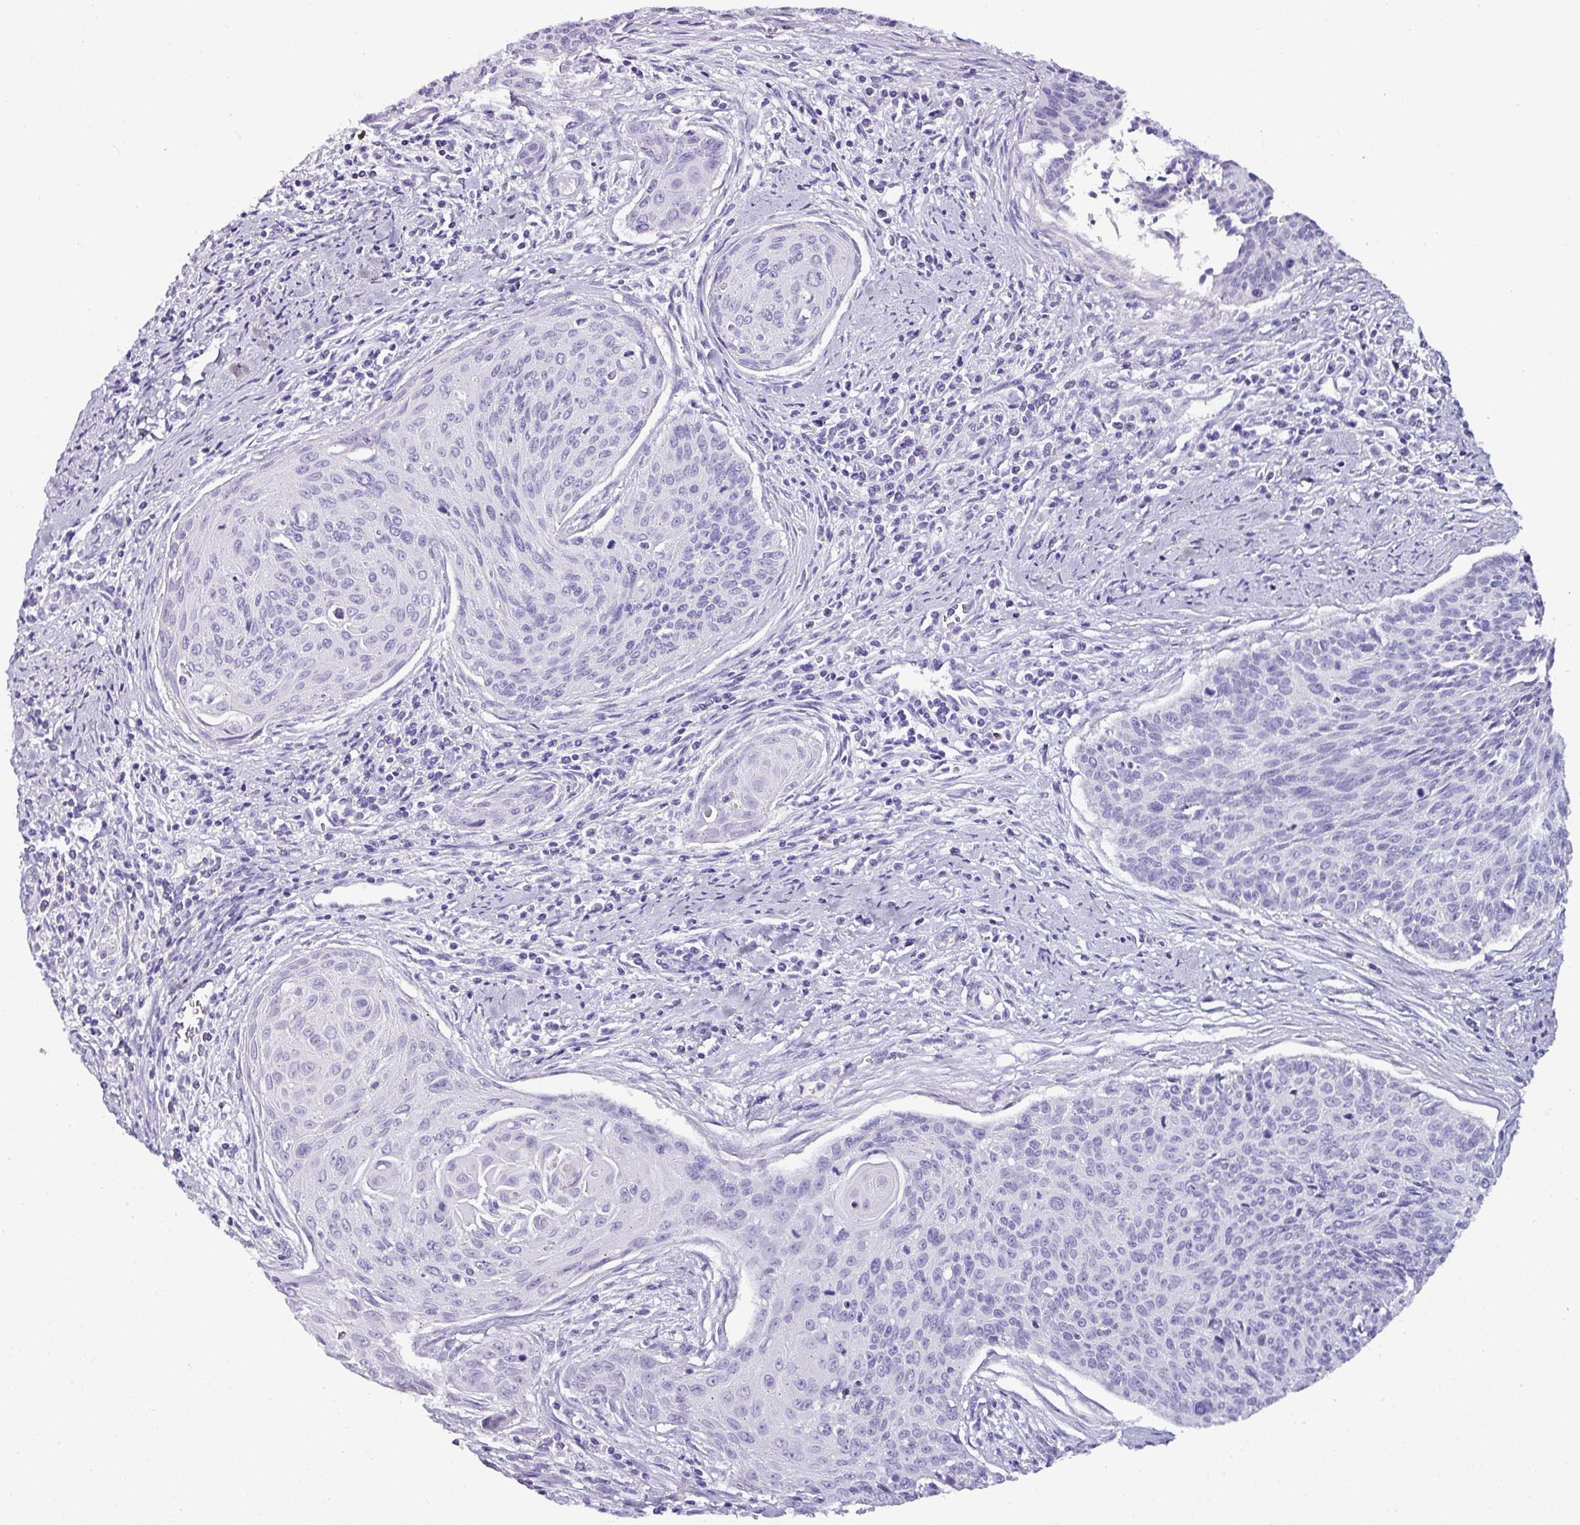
{"staining": {"intensity": "negative", "quantity": "none", "location": "none"}, "tissue": "cervical cancer", "cell_type": "Tumor cells", "image_type": "cancer", "snomed": [{"axis": "morphology", "description": "Squamous cell carcinoma, NOS"}, {"axis": "topography", "description": "Cervix"}], "caption": "Tumor cells show no significant protein positivity in cervical cancer (squamous cell carcinoma).", "gene": "NAPSA", "patient": {"sex": "female", "age": 55}}